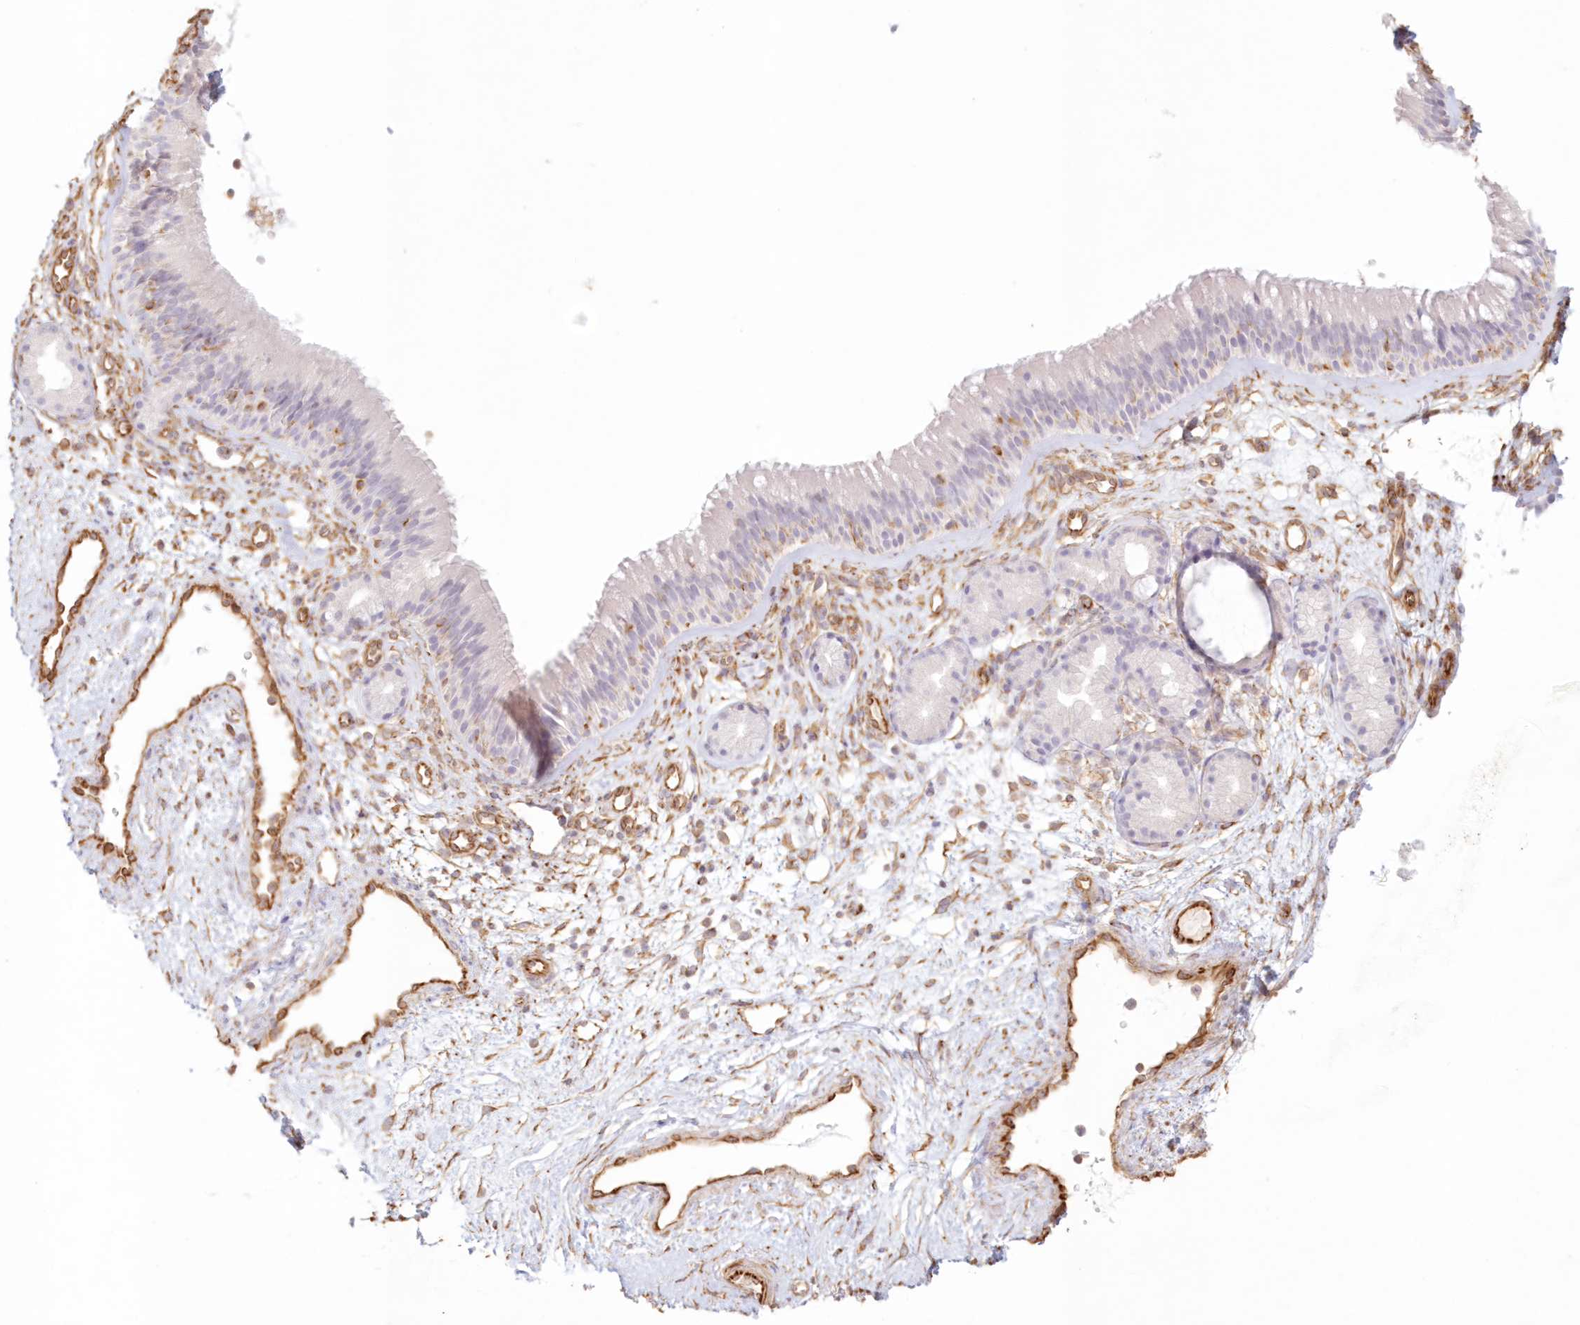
{"staining": {"intensity": "negative", "quantity": "none", "location": "none"}, "tissue": "nasopharynx", "cell_type": "Respiratory epithelial cells", "image_type": "normal", "snomed": [{"axis": "morphology", "description": "Normal tissue, NOS"}, {"axis": "morphology", "description": "Inflammation, NOS"}, {"axis": "morphology", "description": "Malignant melanoma, Metastatic site"}, {"axis": "topography", "description": "Nasopharynx"}], "caption": "An IHC micrograph of unremarkable nasopharynx is shown. There is no staining in respiratory epithelial cells of nasopharynx. (IHC, brightfield microscopy, high magnification).", "gene": "DMRTB1", "patient": {"sex": "male", "age": 70}}